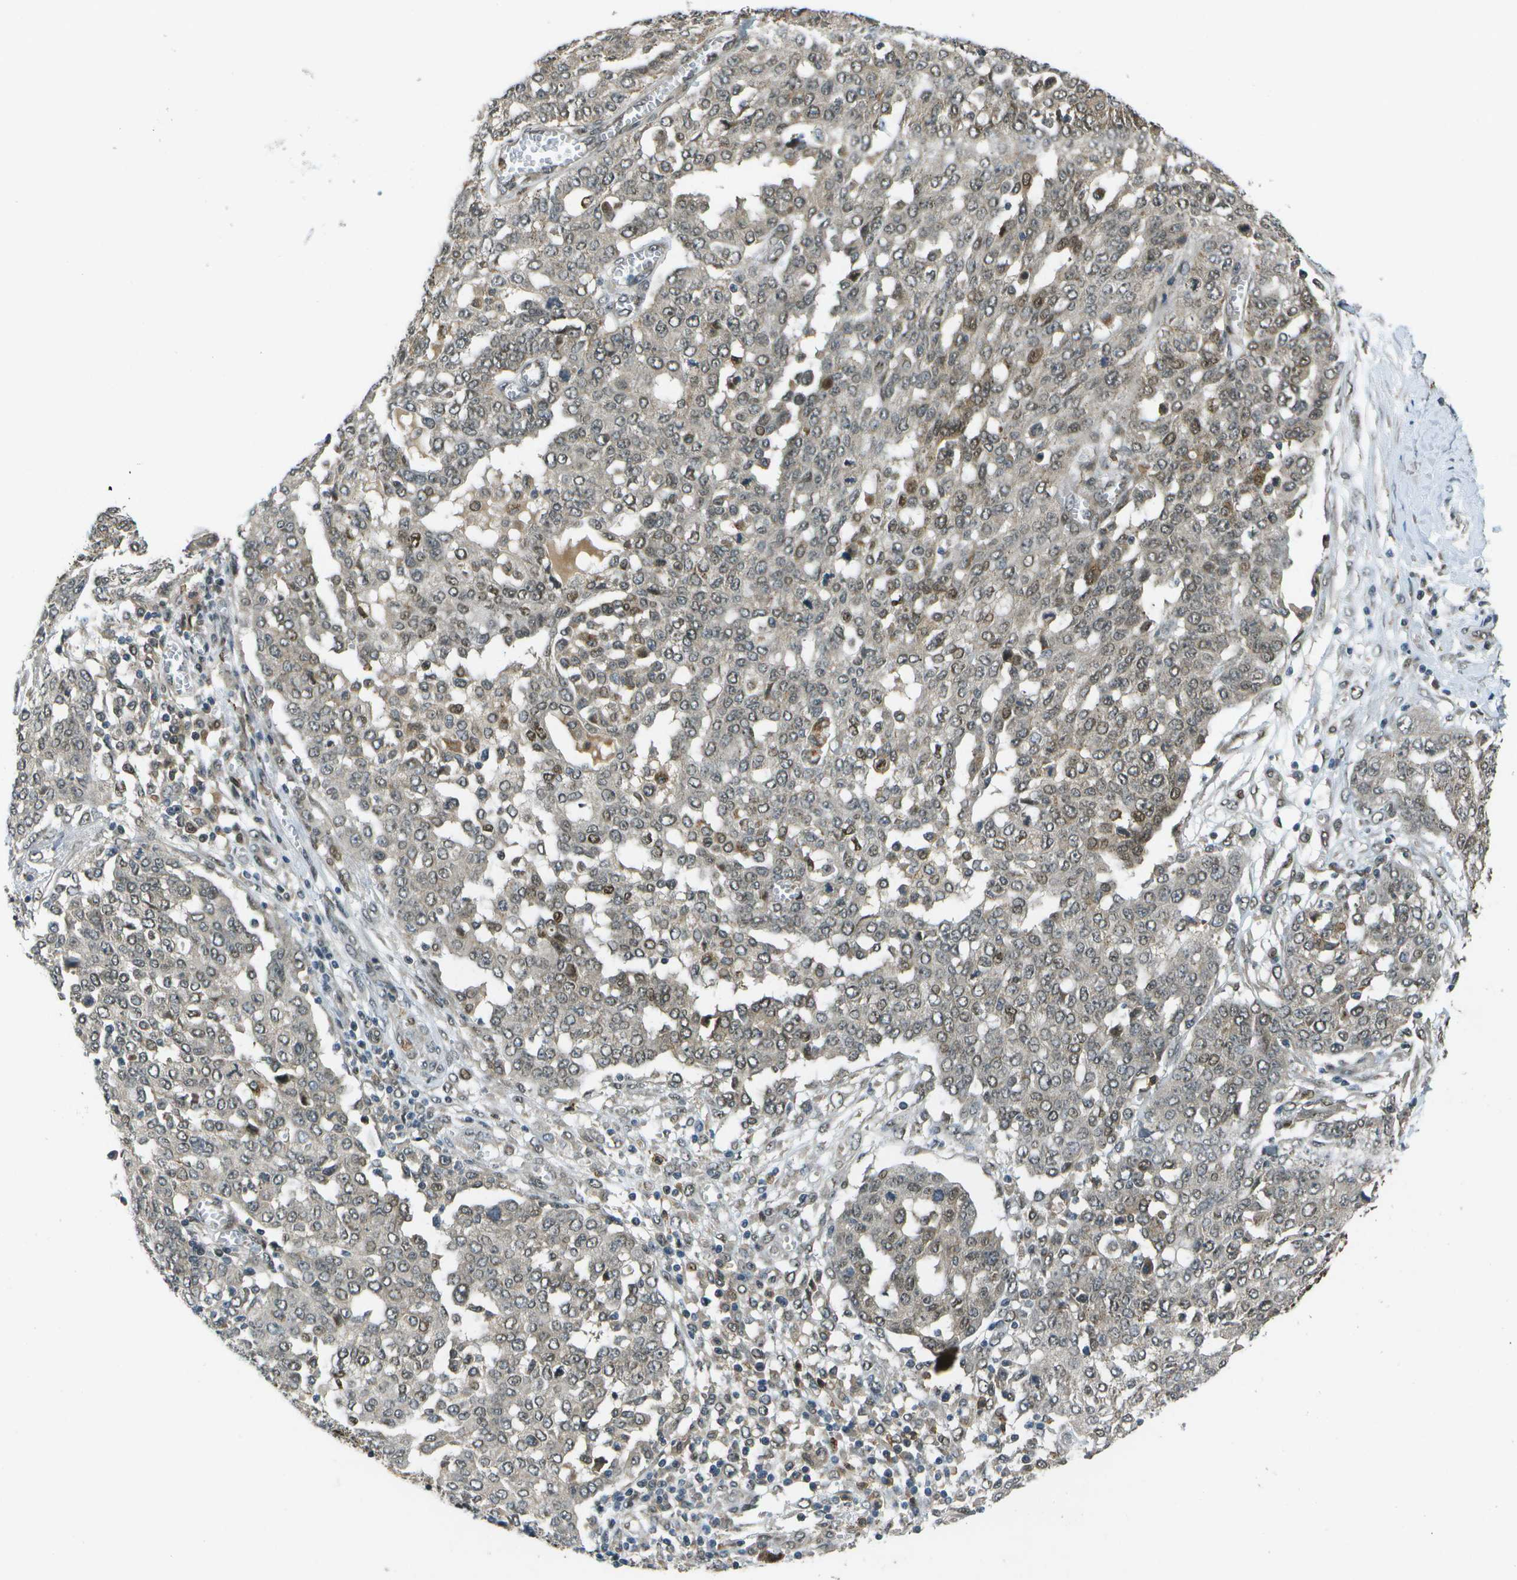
{"staining": {"intensity": "moderate", "quantity": "<25%", "location": "cytoplasmic/membranous,nuclear"}, "tissue": "ovarian cancer", "cell_type": "Tumor cells", "image_type": "cancer", "snomed": [{"axis": "morphology", "description": "Cystadenocarcinoma, serous, NOS"}, {"axis": "topography", "description": "Soft tissue"}, {"axis": "topography", "description": "Ovary"}], "caption": "Immunohistochemistry of ovarian serous cystadenocarcinoma displays low levels of moderate cytoplasmic/membranous and nuclear positivity in approximately <25% of tumor cells.", "gene": "GANC", "patient": {"sex": "female", "age": 57}}